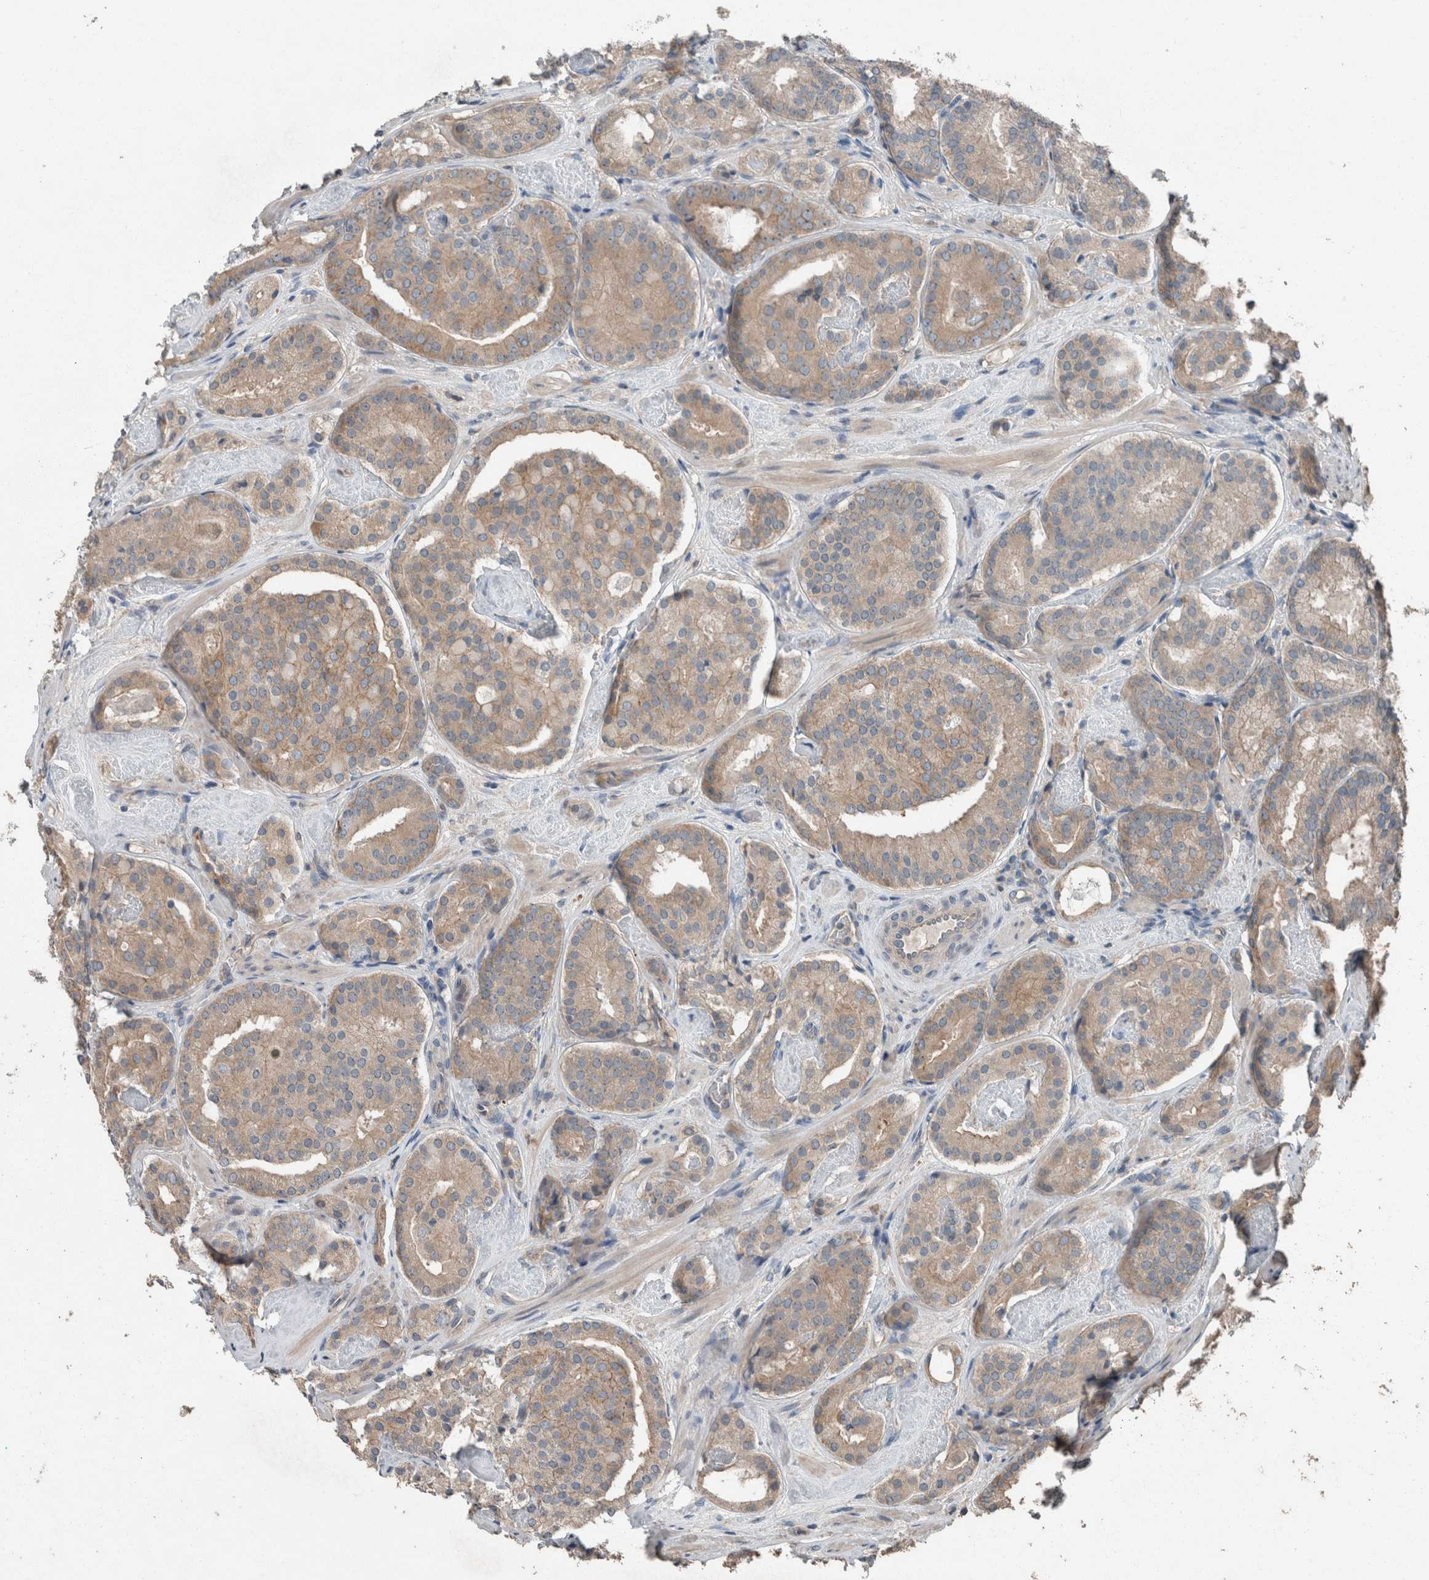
{"staining": {"intensity": "weak", "quantity": ">75%", "location": "cytoplasmic/membranous"}, "tissue": "prostate cancer", "cell_type": "Tumor cells", "image_type": "cancer", "snomed": [{"axis": "morphology", "description": "Adenocarcinoma, Low grade"}, {"axis": "topography", "description": "Prostate"}], "caption": "Human prostate adenocarcinoma (low-grade) stained with a protein marker reveals weak staining in tumor cells.", "gene": "KNTC1", "patient": {"sex": "male", "age": 69}}